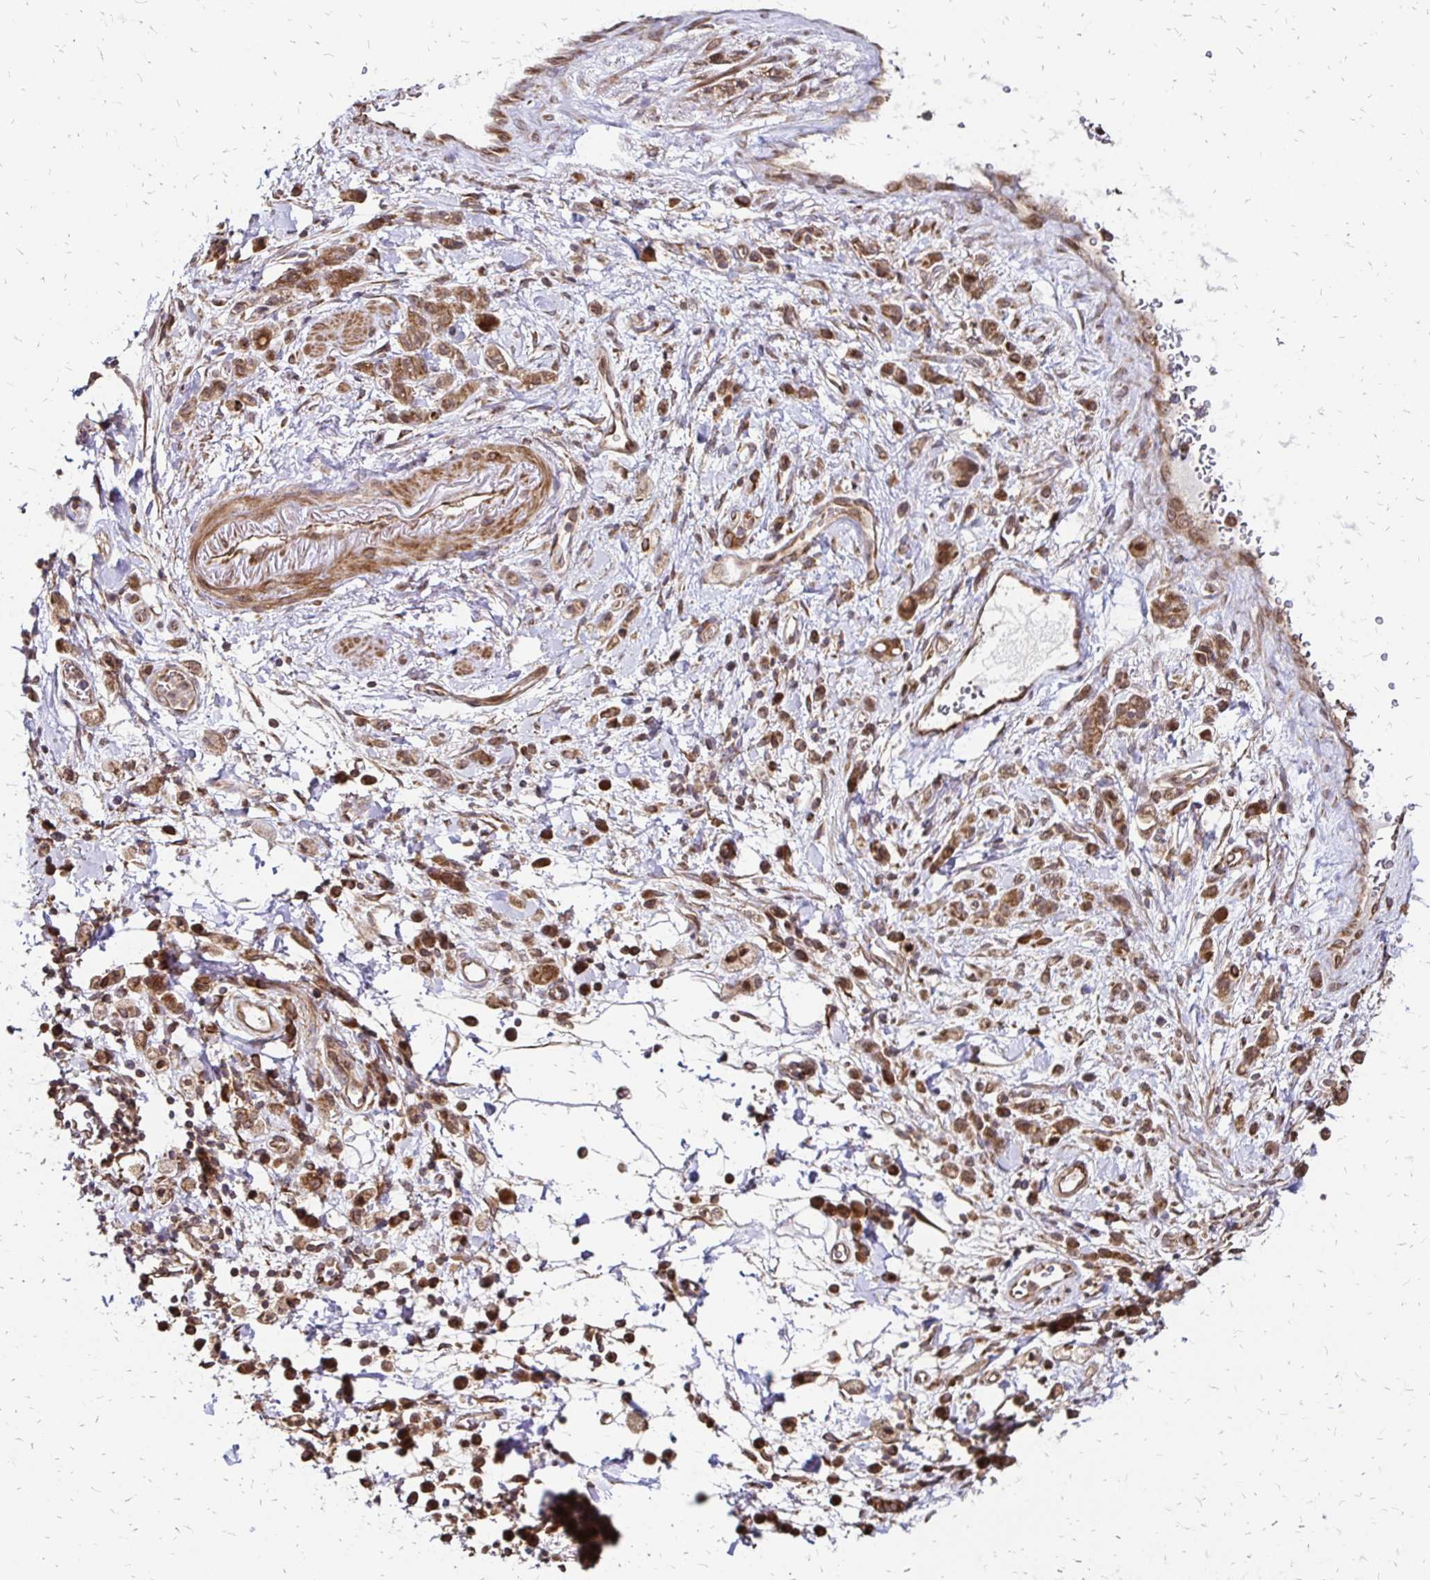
{"staining": {"intensity": "moderate", "quantity": ">75%", "location": "cytoplasmic/membranous"}, "tissue": "stomach cancer", "cell_type": "Tumor cells", "image_type": "cancer", "snomed": [{"axis": "morphology", "description": "Adenocarcinoma, NOS"}, {"axis": "topography", "description": "Stomach"}], "caption": "Stomach adenocarcinoma was stained to show a protein in brown. There is medium levels of moderate cytoplasmic/membranous expression in about >75% of tumor cells. (Stains: DAB in brown, nuclei in blue, Microscopy: brightfield microscopy at high magnification).", "gene": "ZW10", "patient": {"sex": "male", "age": 77}}